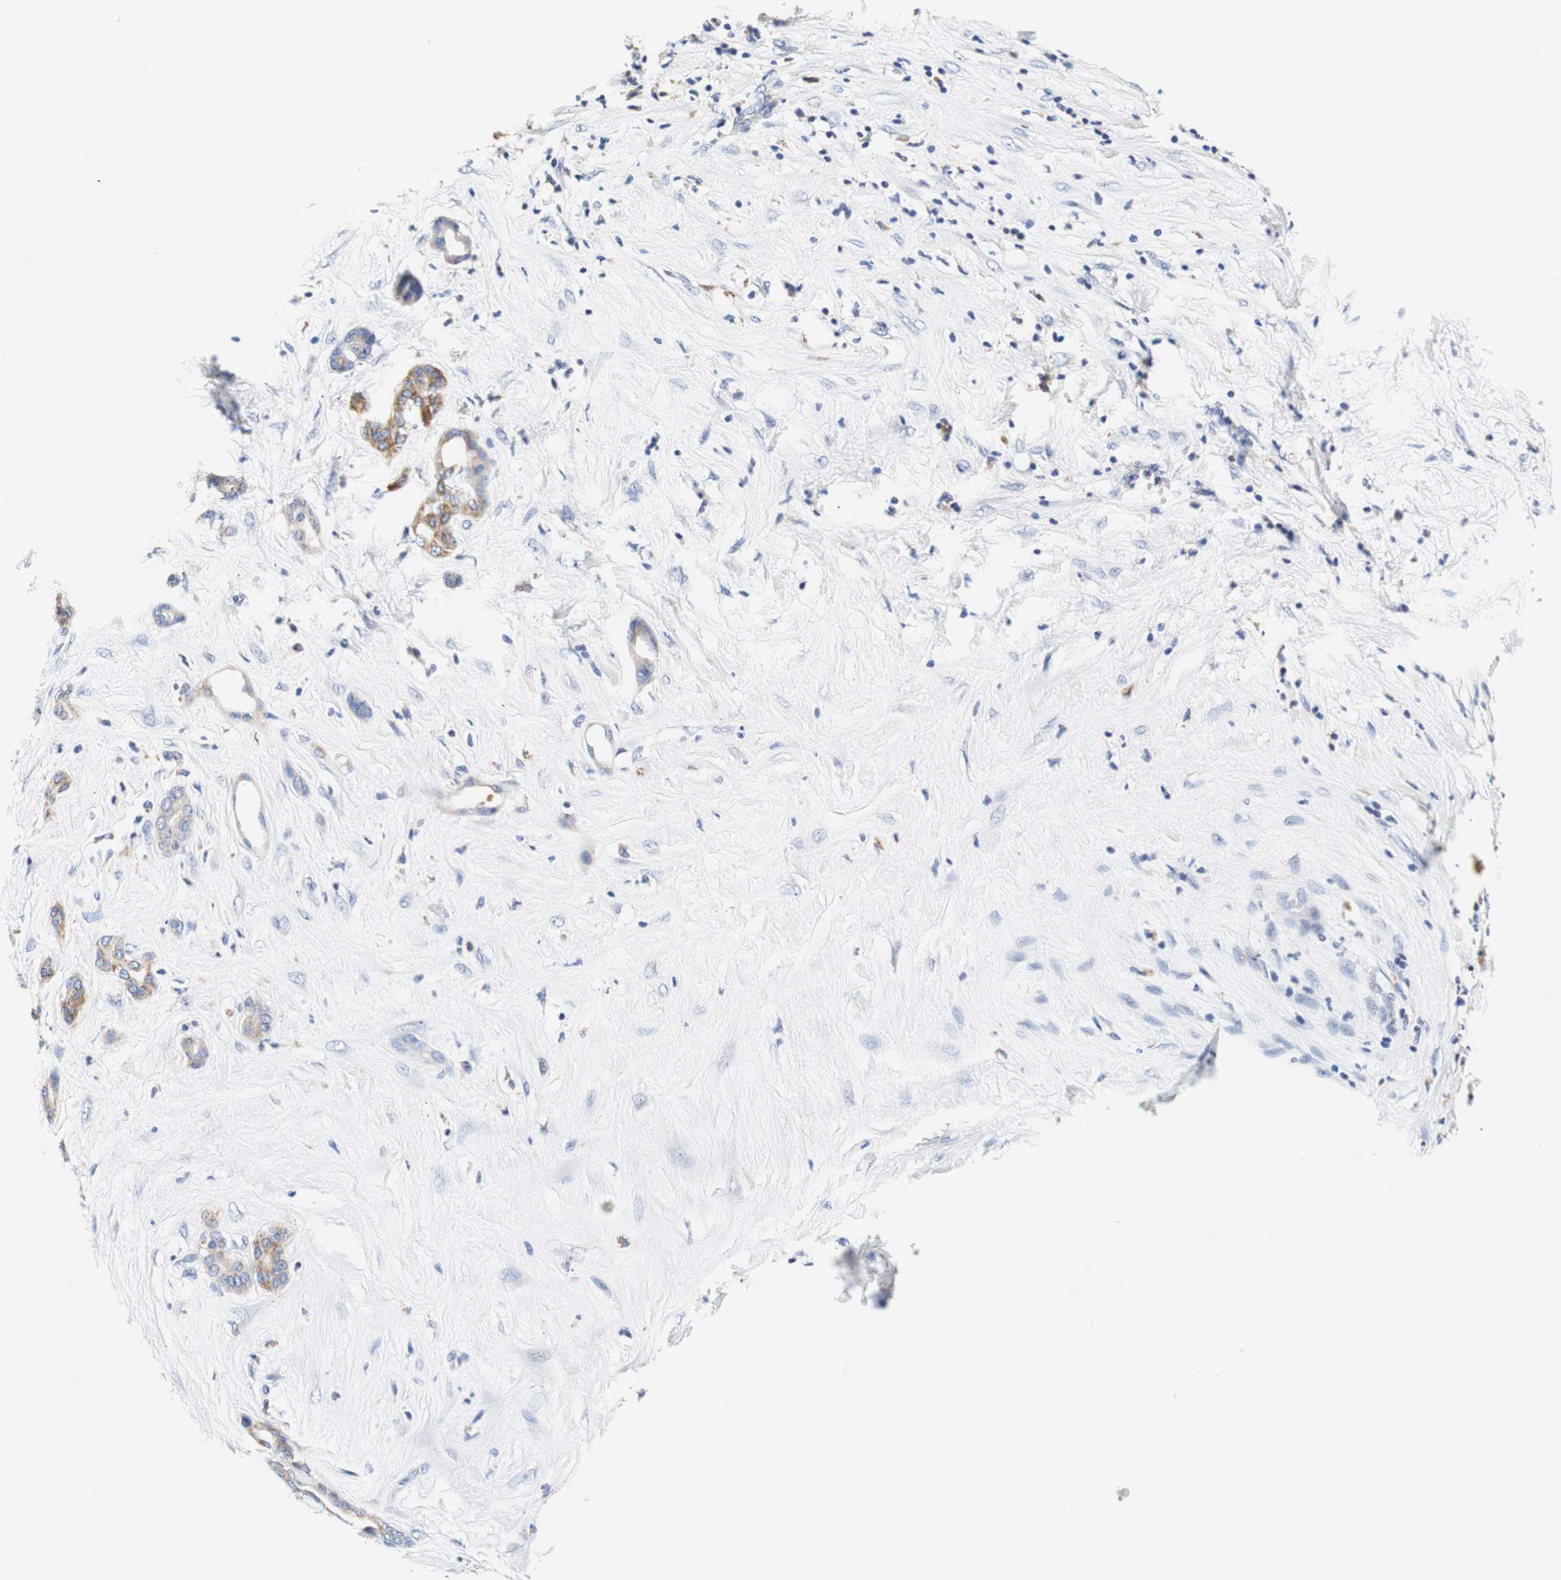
{"staining": {"intensity": "moderate", "quantity": "25%-75%", "location": "cytoplasmic/membranous"}, "tissue": "pancreatic cancer", "cell_type": "Tumor cells", "image_type": "cancer", "snomed": [{"axis": "morphology", "description": "Adenocarcinoma, NOS"}, {"axis": "topography", "description": "Pancreas"}], "caption": "Tumor cells reveal medium levels of moderate cytoplasmic/membranous staining in about 25%-75% of cells in human pancreatic adenocarcinoma. (IHC, brightfield microscopy, high magnification).", "gene": "CAMK4", "patient": {"sex": "male", "age": 41}}